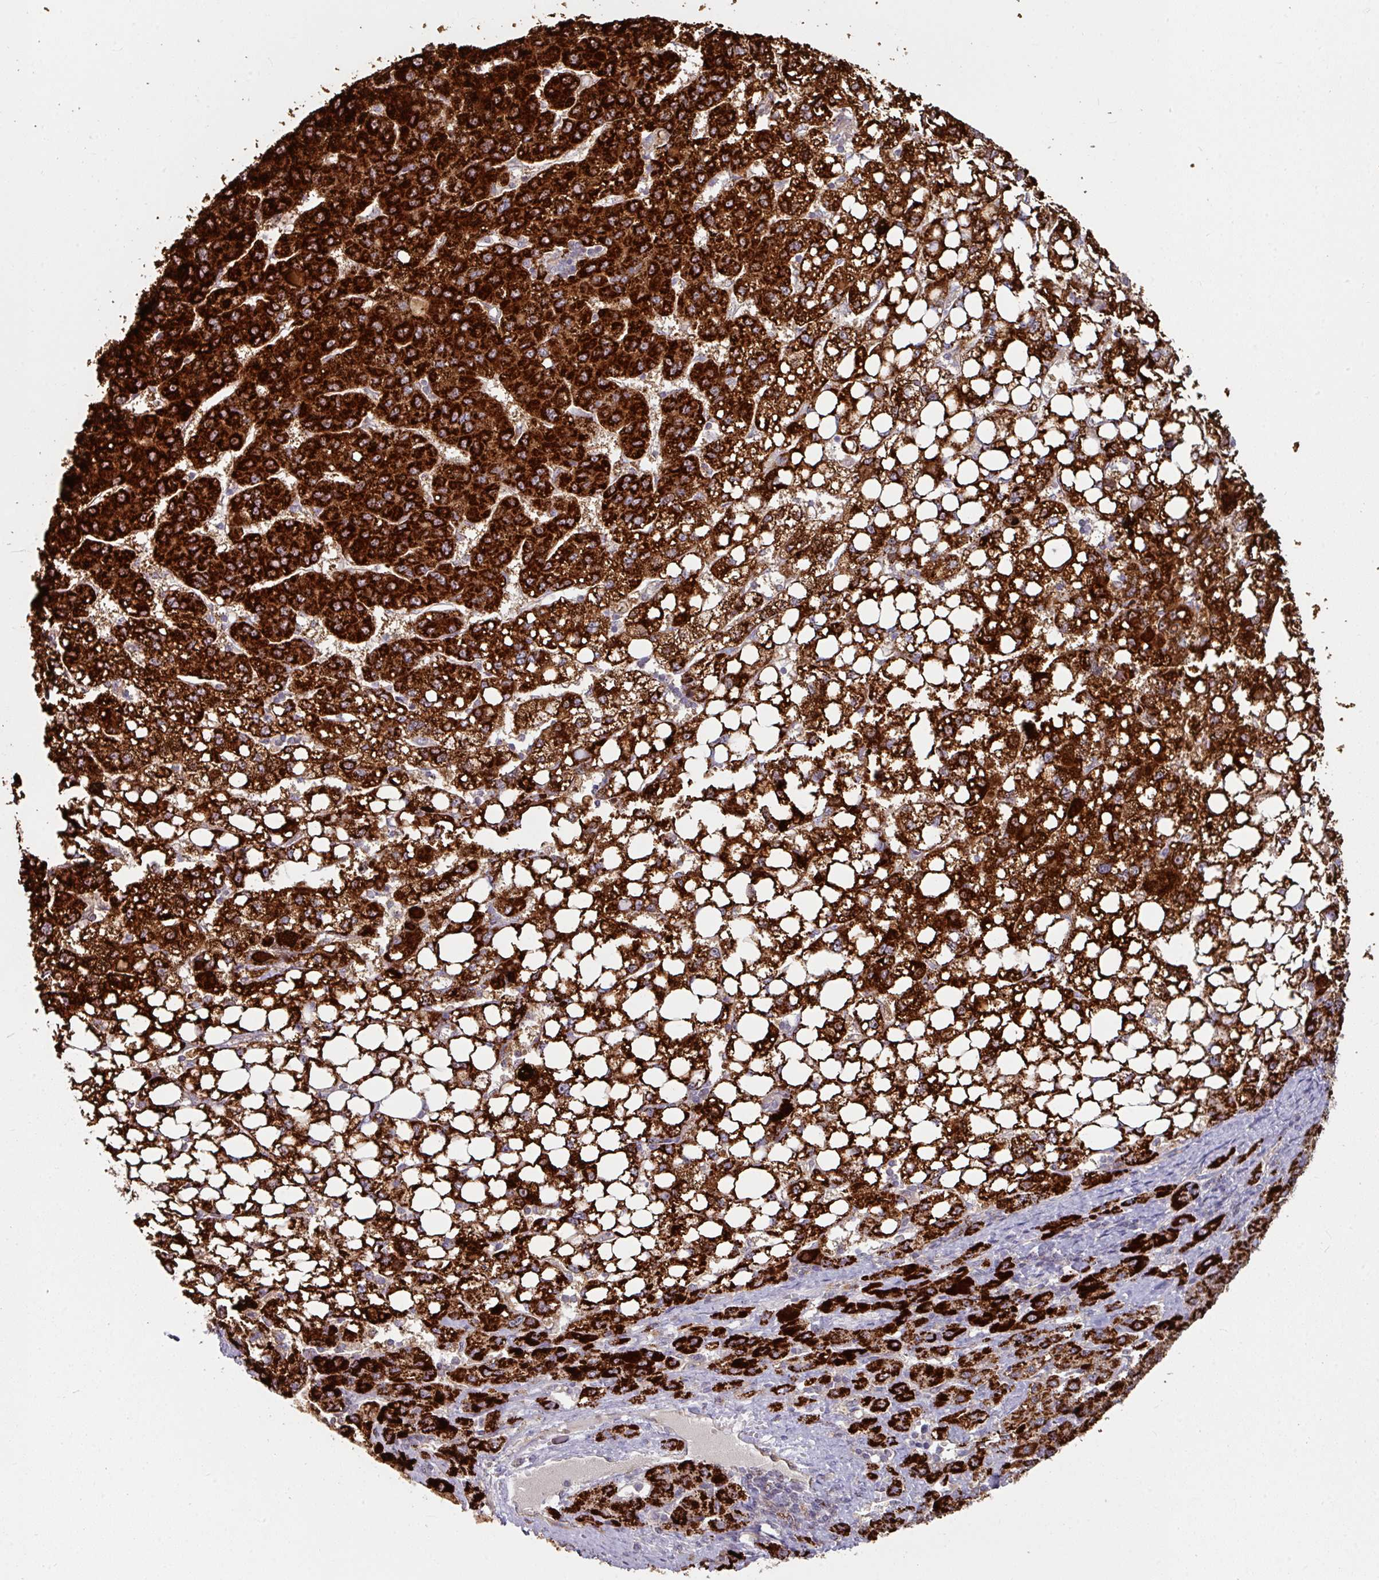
{"staining": {"intensity": "strong", "quantity": ">75%", "location": "cytoplasmic/membranous"}, "tissue": "liver cancer", "cell_type": "Tumor cells", "image_type": "cancer", "snomed": [{"axis": "morphology", "description": "Carcinoma, Hepatocellular, NOS"}, {"axis": "topography", "description": "Liver"}], "caption": "This image displays liver cancer (hepatocellular carcinoma) stained with immunohistochemistry (IHC) to label a protein in brown. The cytoplasmic/membranous of tumor cells show strong positivity for the protein. Nuclei are counter-stained blue.", "gene": "OR2D3", "patient": {"sex": "female", "age": 82}}